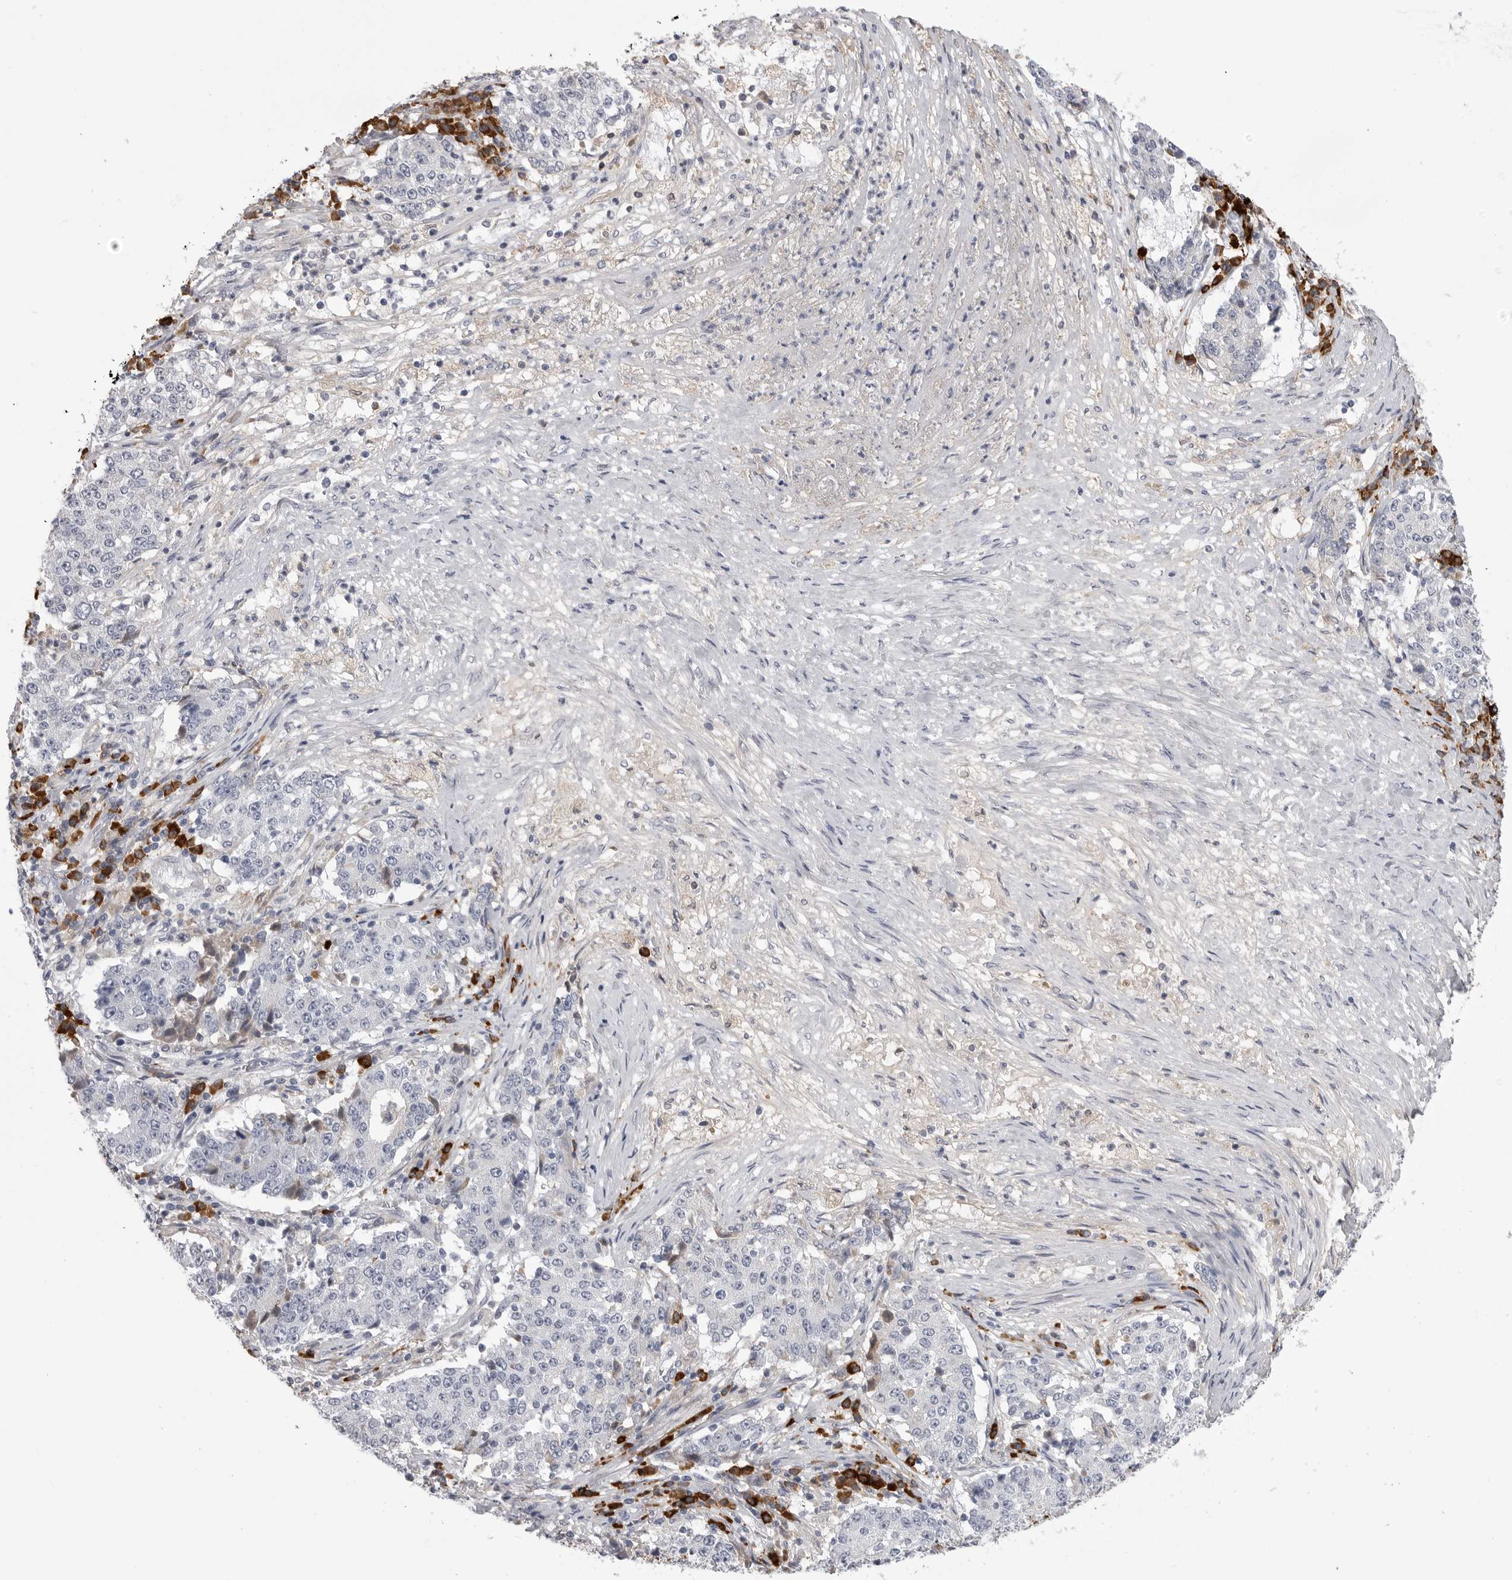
{"staining": {"intensity": "negative", "quantity": "none", "location": "none"}, "tissue": "stomach cancer", "cell_type": "Tumor cells", "image_type": "cancer", "snomed": [{"axis": "morphology", "description": "Adenocarcinoma, NOS"}, {"axis": "topography", "description": "Stomach"}], "caption": "This micrograph is of adenocarcinoma (stomach) stained with IHC to label a protein in brown with the nuclei are counter-stained blue. There is no staining in tumor cells. The staining is performed using DAB (3,3'-diaminobenzidine) brown chromogen with nuclei counter-stained in using hematoxylin.", "gene": "FKBP2", "patient": {"sex": "male", "age": 59}}